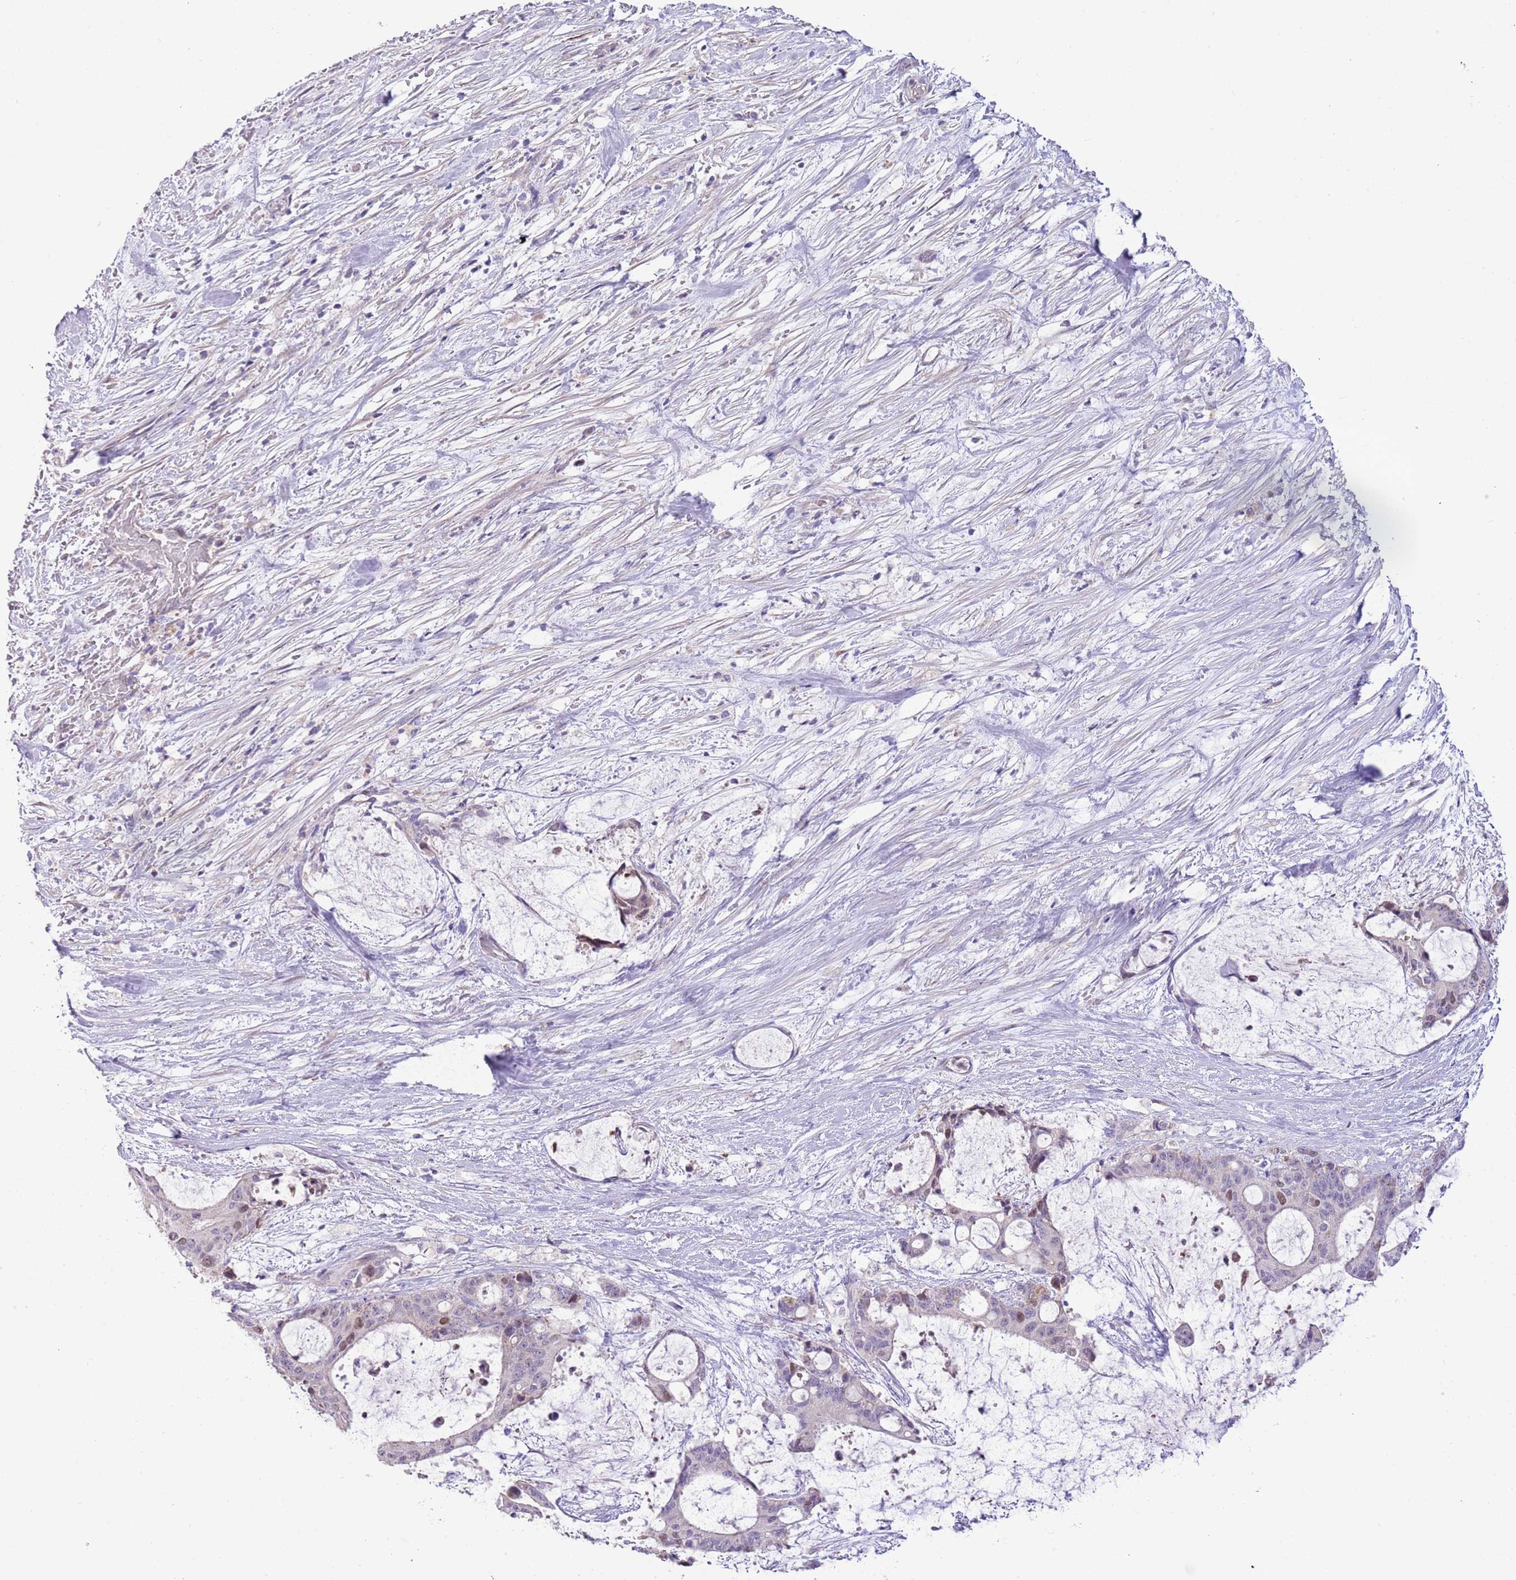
{"staining": {"intensity": "moderate", "quantity": "<25%", "location": "nuclear"}, "tissue": "liver cancer", "cell_type": "Tumor cells", "image_type": "cancer", "snomed": [{"axis": "morphology", "description": "Normal tissue, NOS"}, {"axis": "morphology", "description": "Cholangiocarcinoma"}, {"axis": "topography", "description": "Liver"}, {"axis": "topography", "description": "Peripheral nerve tissue"}], "caption": "Protein staining reveals moderate nuclear staining in about <25% of tumor cells in liver cholangiocarcinoma. The staining is performed using DAB (3,3'-diaminobenzidine) brown chromogen to label protein expression. The nuclei are counter-stained blue using hematoxylin.", "gene": "FBRSL1", "patient": {"sex": "female", "age": 73}}